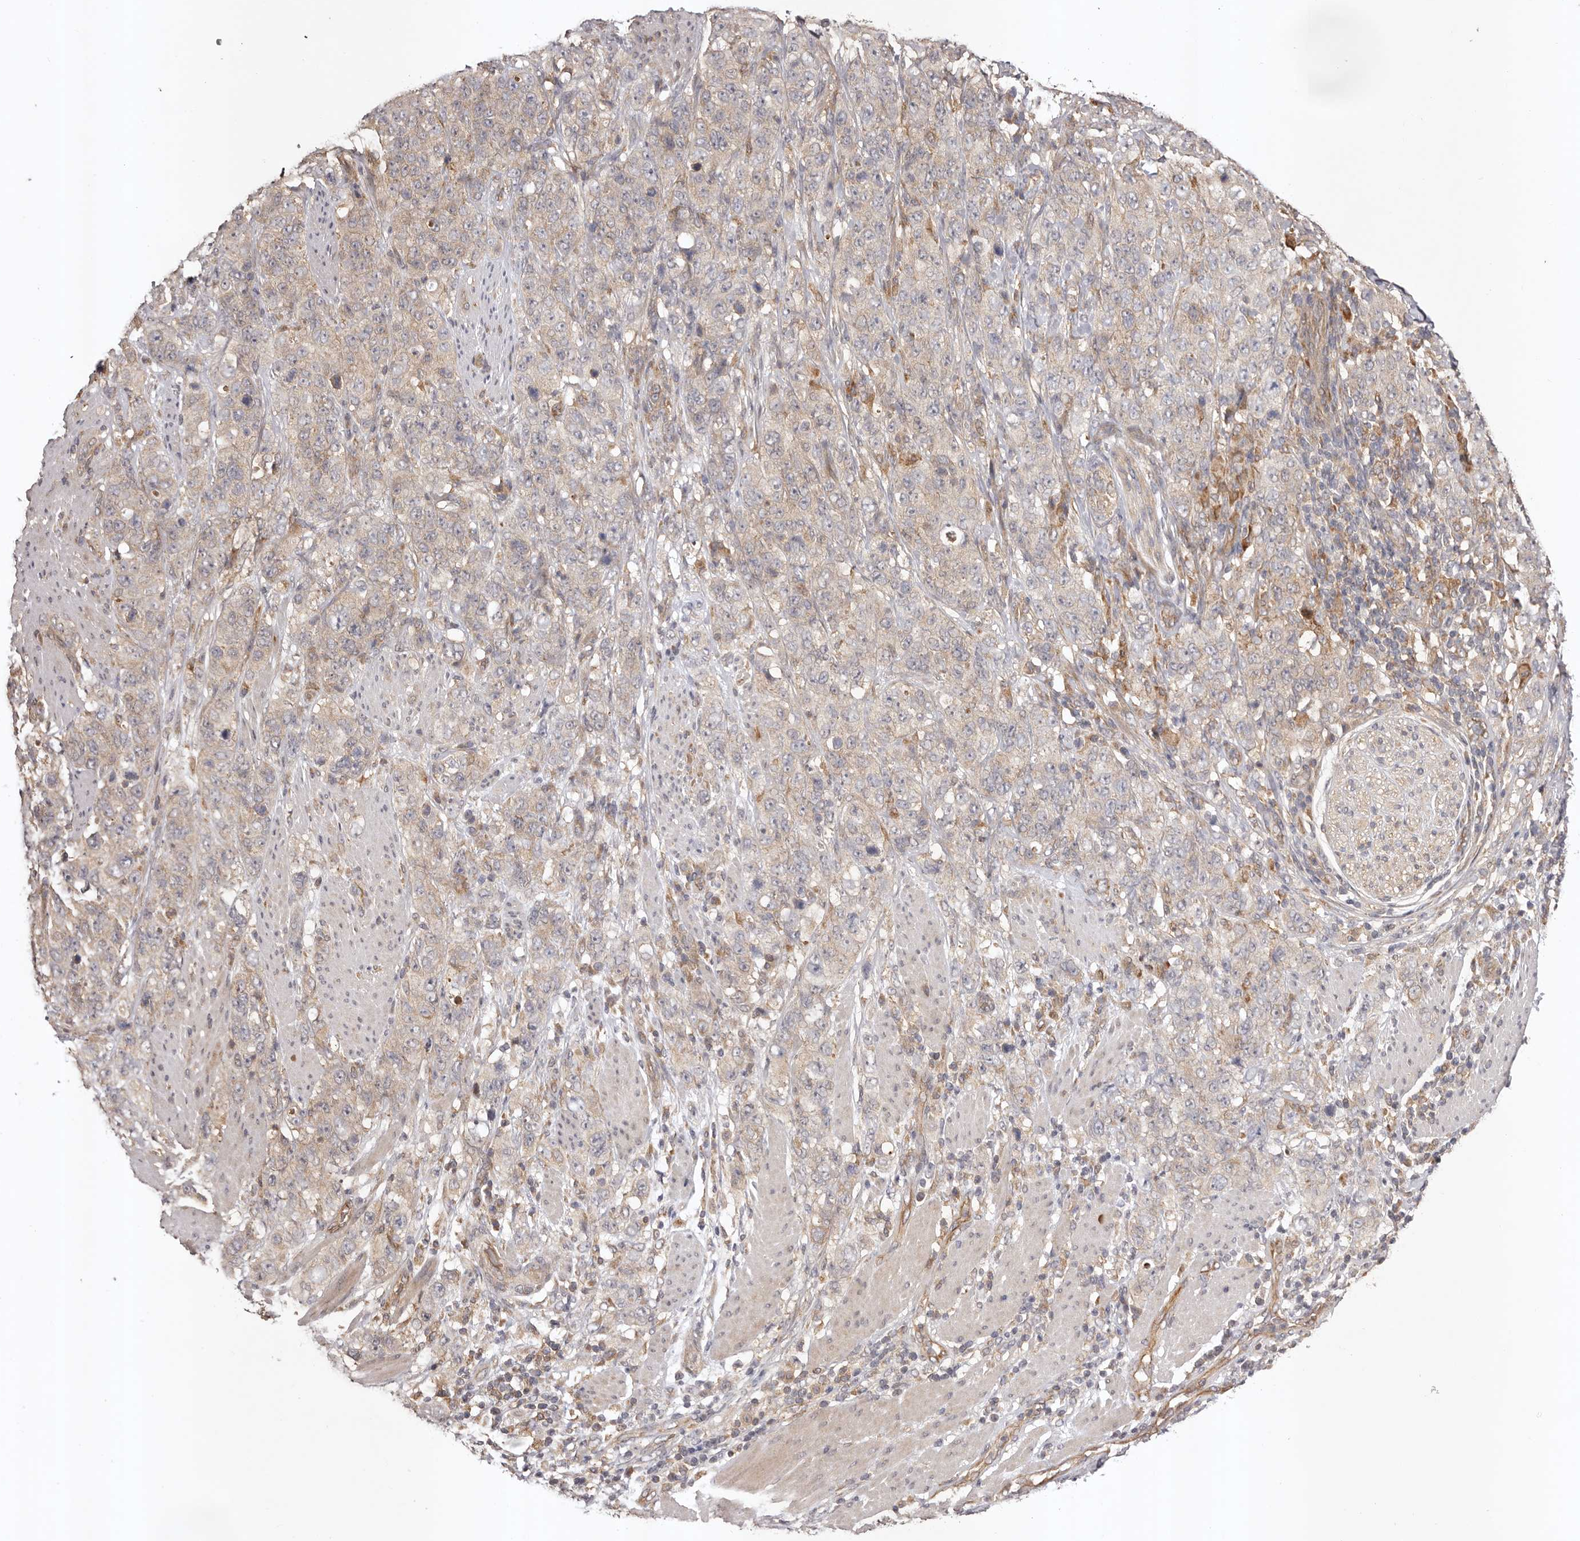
{"staining": {"intensity": "weak", "quantity": "<25%", "location": "cytoplasmic/membranous"}, "tissue": "stomach cancer", "cell_type": "Tumor cells", "image_type": "cancer", "snomed": [{"axis": "morphology", "description": "Adenocarcinoma, NOS"}, {"axis": "topography", "description": "Stomach"}], "caption": "Tumor cells are negative for protein expression in human stomach adenocarcinoma.", "gene": "UBR2", "patient": {"sex": "male", "age": 48}}